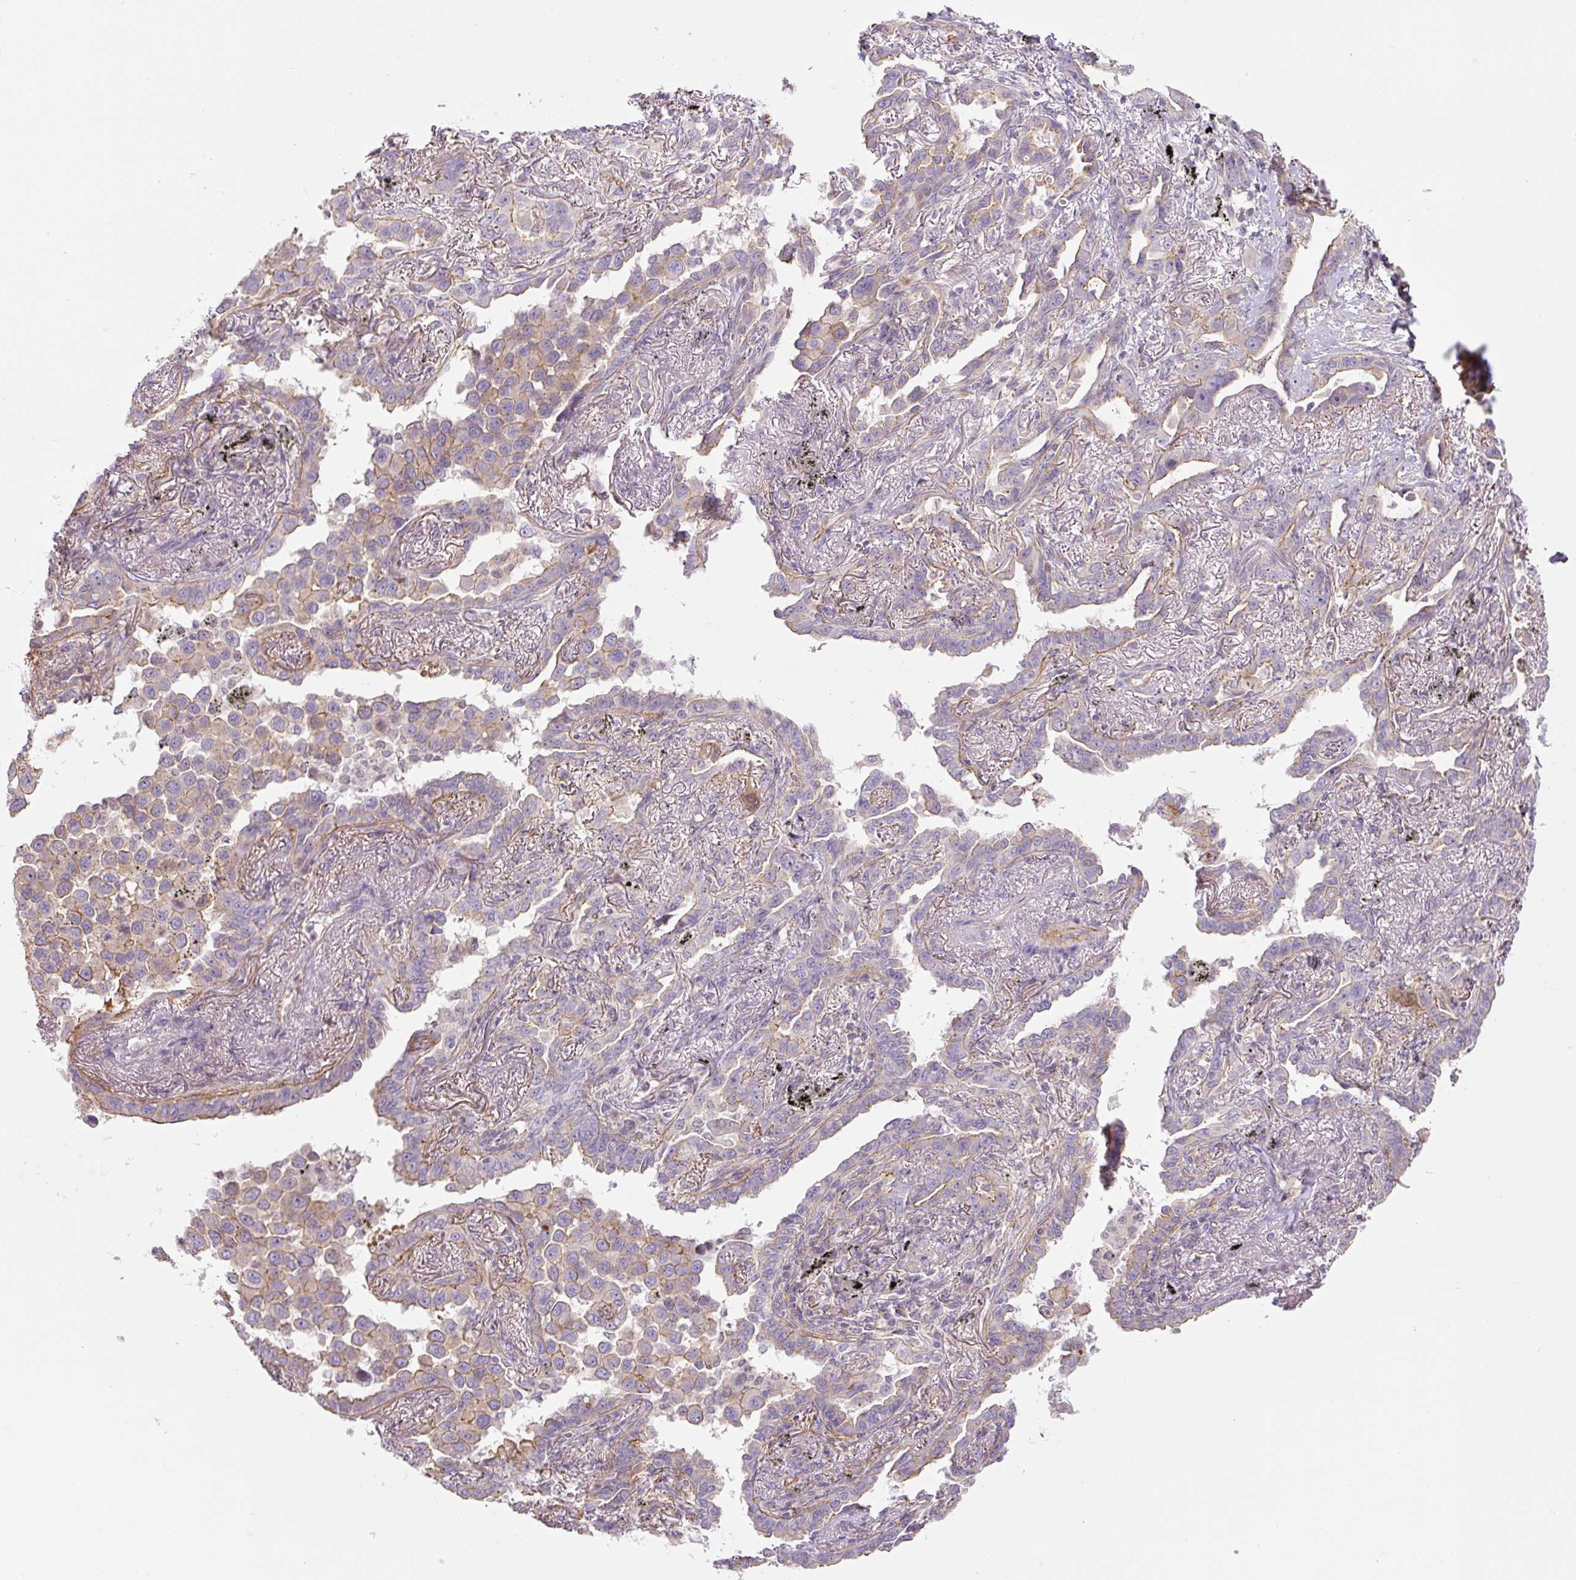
{"staining": {"intensity": "negative", "quantity": "none", "location": "none"}, "tissue": "lung cancer", "cell_type": "Tumor cells", "image_type": "cancer", "snomed": [{"axis": "morphology", "description": "Adenocarcinoma, NOS"}, {"axis": "topography", "description": "Lung"}], "caption": "Lung cancer (adenocarcinoma) stained for a protein using immunohistochemistry demonstrates no positivity tumor cells.", "gene": "CCNI2", "patient": {"sex": "male", "age": 67}}